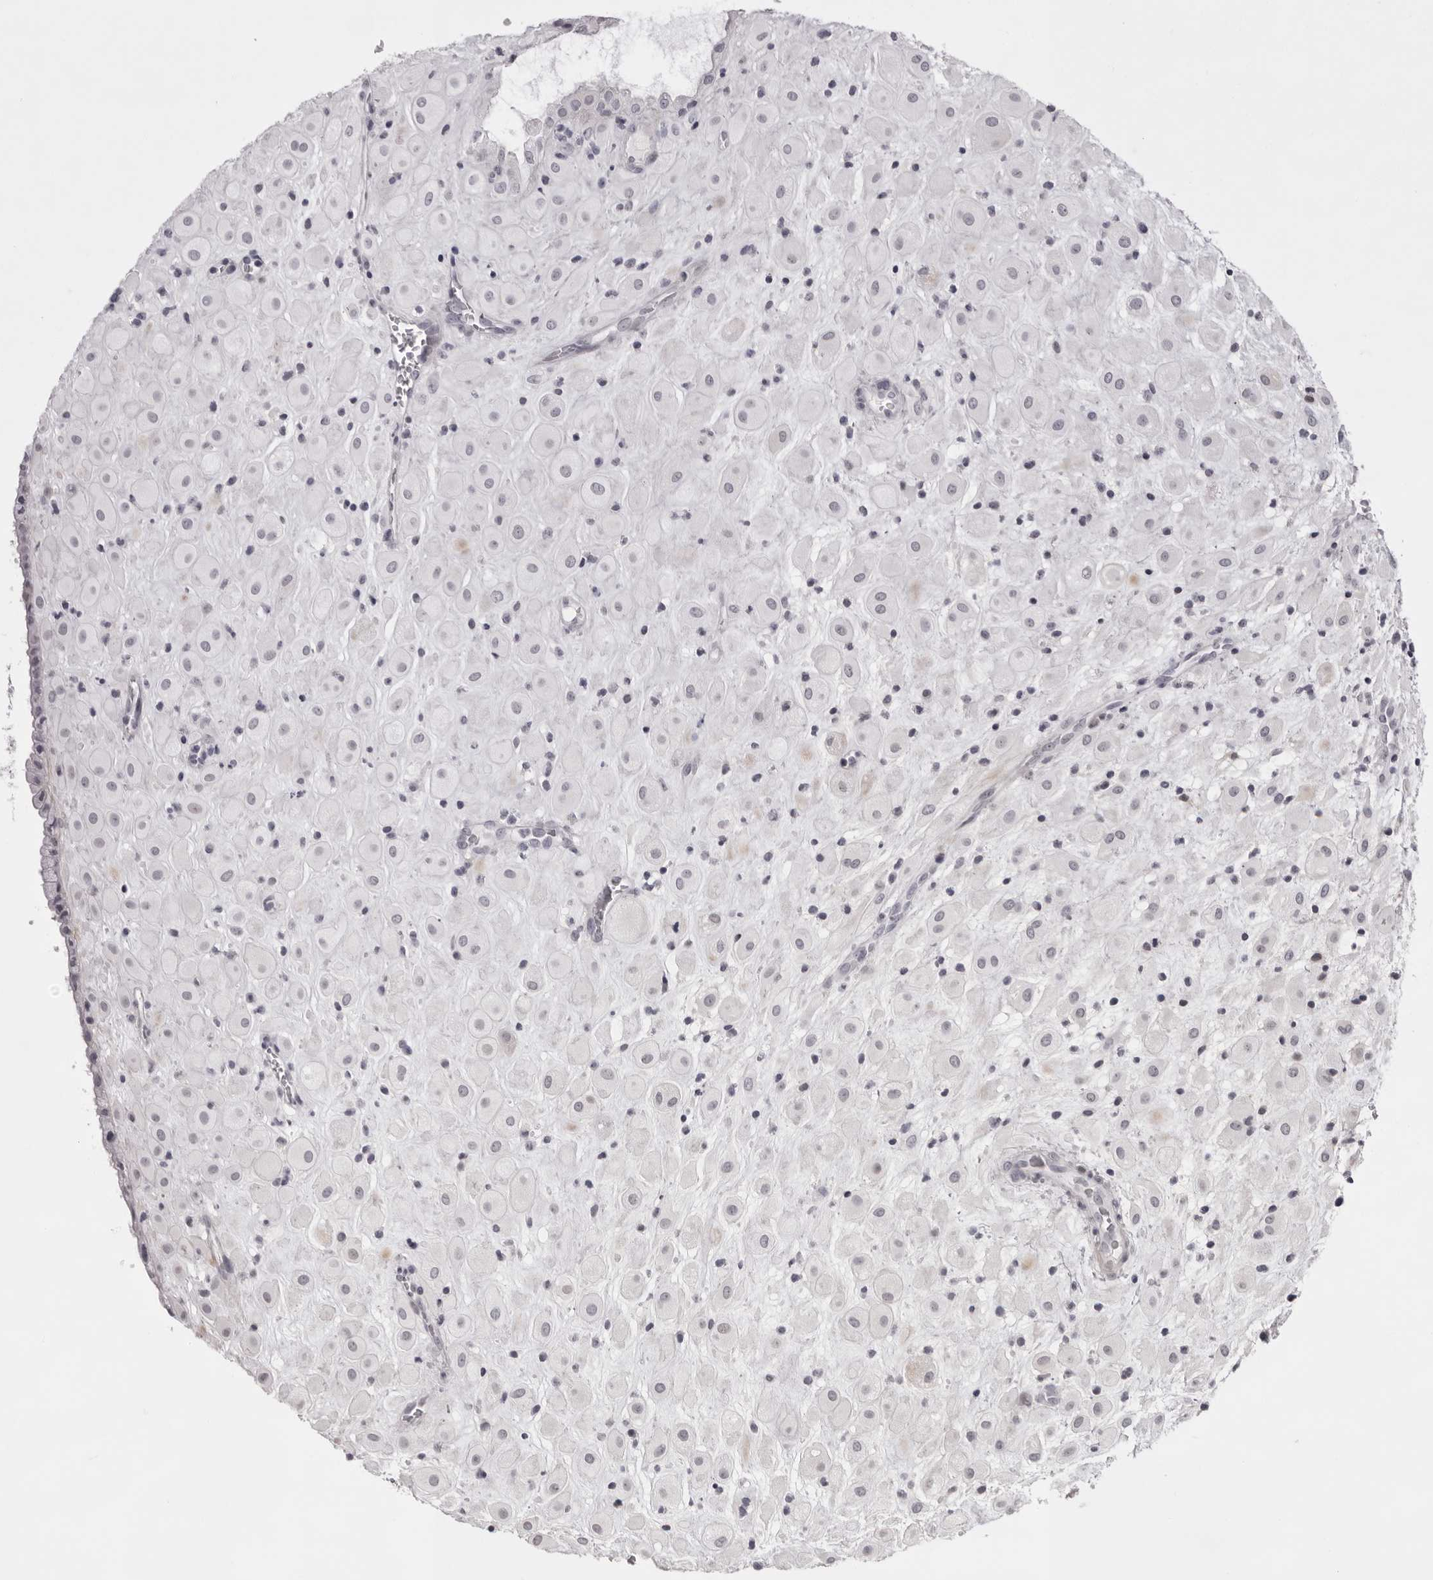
{"staining": {"intensity": "moderate", "quantity": "<25%", "location": "cytoplasmic/membranous"}, "tissue": "placenta", "cell_type": "Decidual cells", "image_type": "normal", "snomed": [{"axis": "morphology", "description": "Normal tissue, NOS"}, {"axis": "topography", "description": "Placenta"}], "caption": "Brown immunohistochemical staining in normal human placenta demonstrates moderate cytoplasmic/membranous staining in about <25% of decidual cells.", "gene": "NUDT18", "patient": {"sex": "female", "age": 35}}